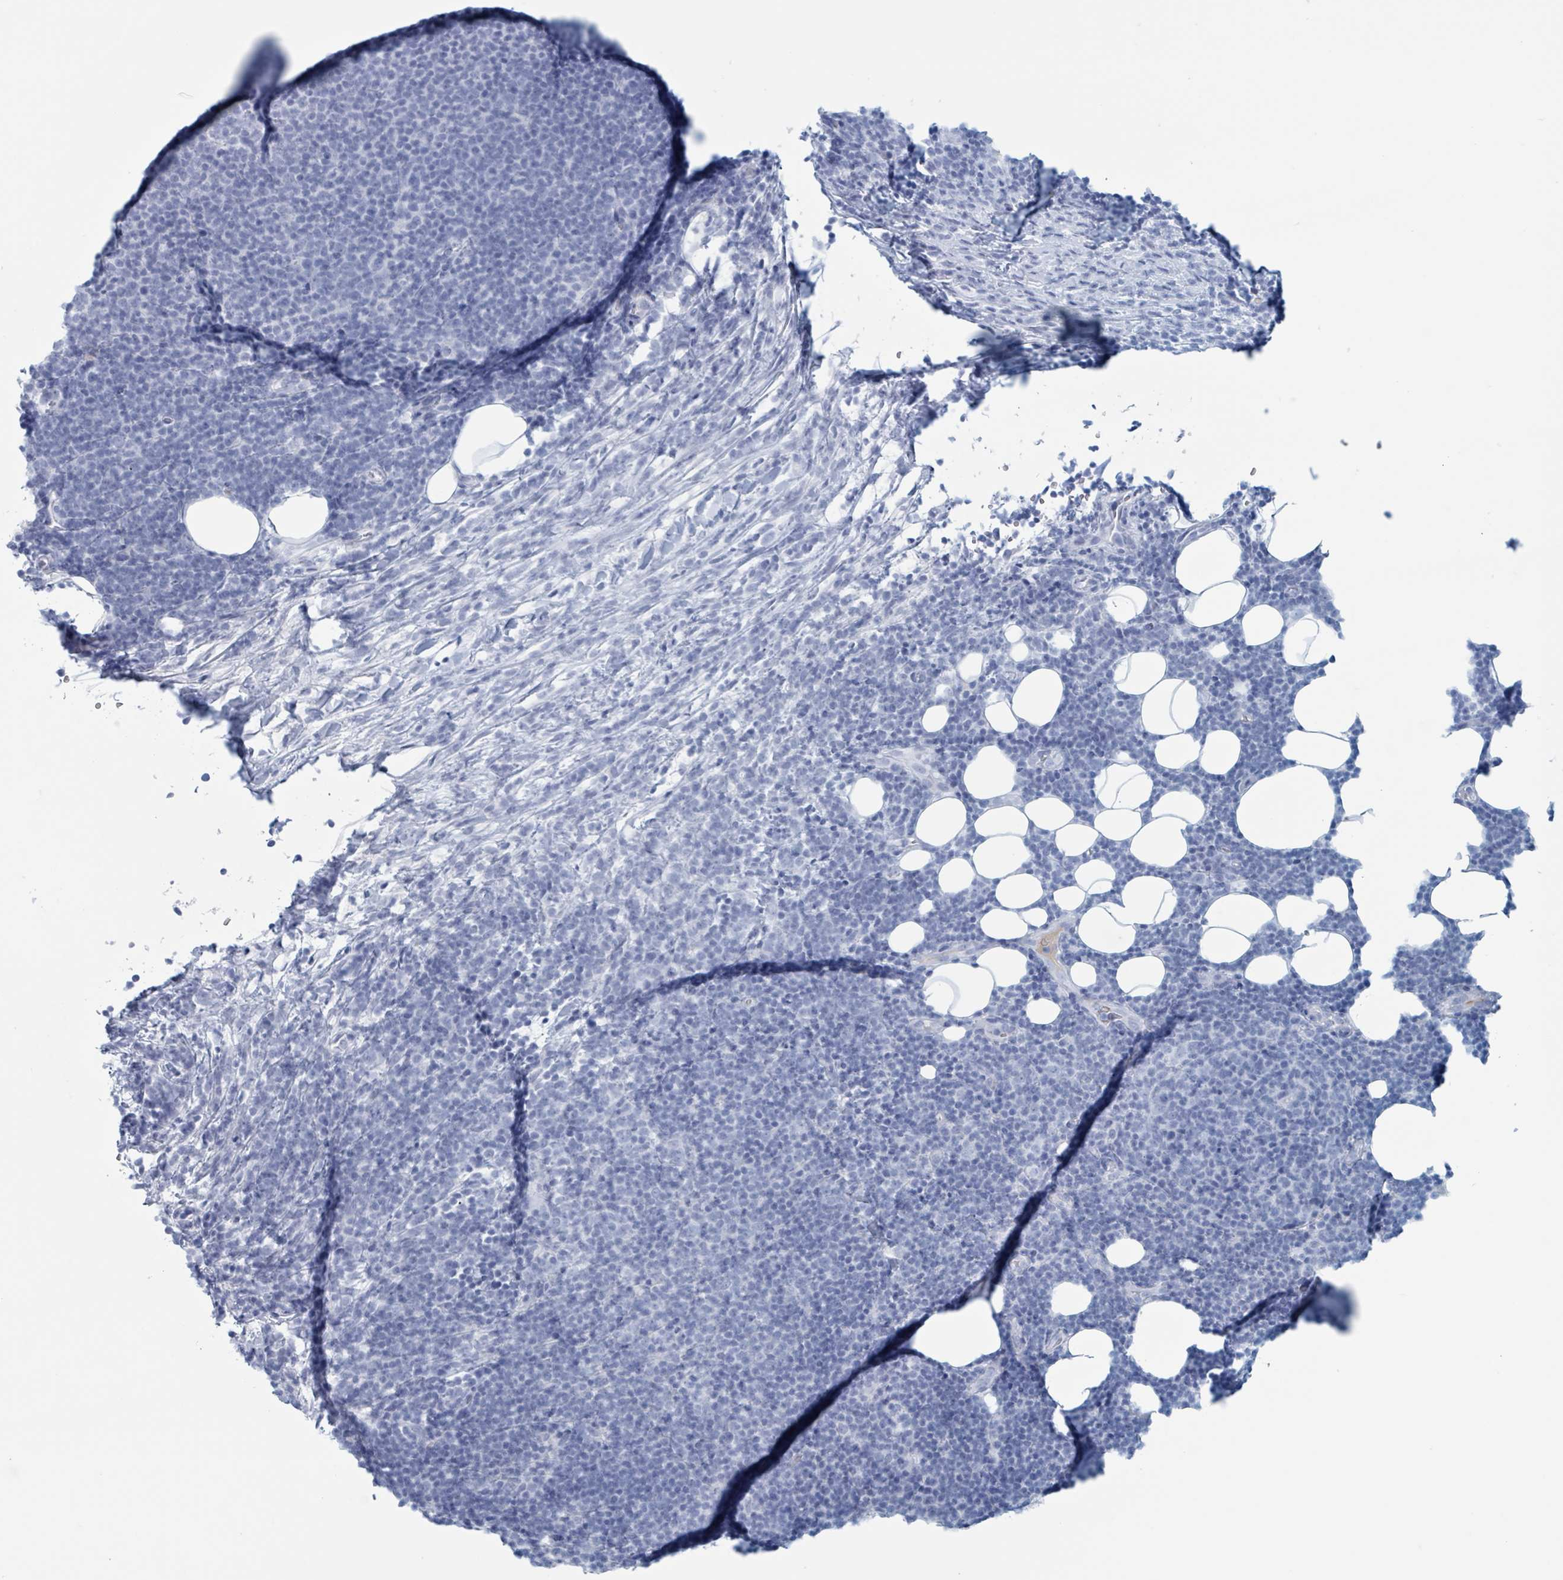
{"staining": {"intensity": "negative", "quantity": "none", "location": "none"}, "tissue": "lymphoma", "cell_type": "Tumor cells", "image_type": "cancer", "snomed": [{"axis": "morphology", "description": "Malignant lymphoma, non-Hodgkin's type, Low grade"}, {"axis": "topography", "description": "Lymph node"}], "caption": "Tumor cells are negative for protein expression in human lymphoma.", "gene": "KLK4", "patient": {"sex": "male", "age": 66}}